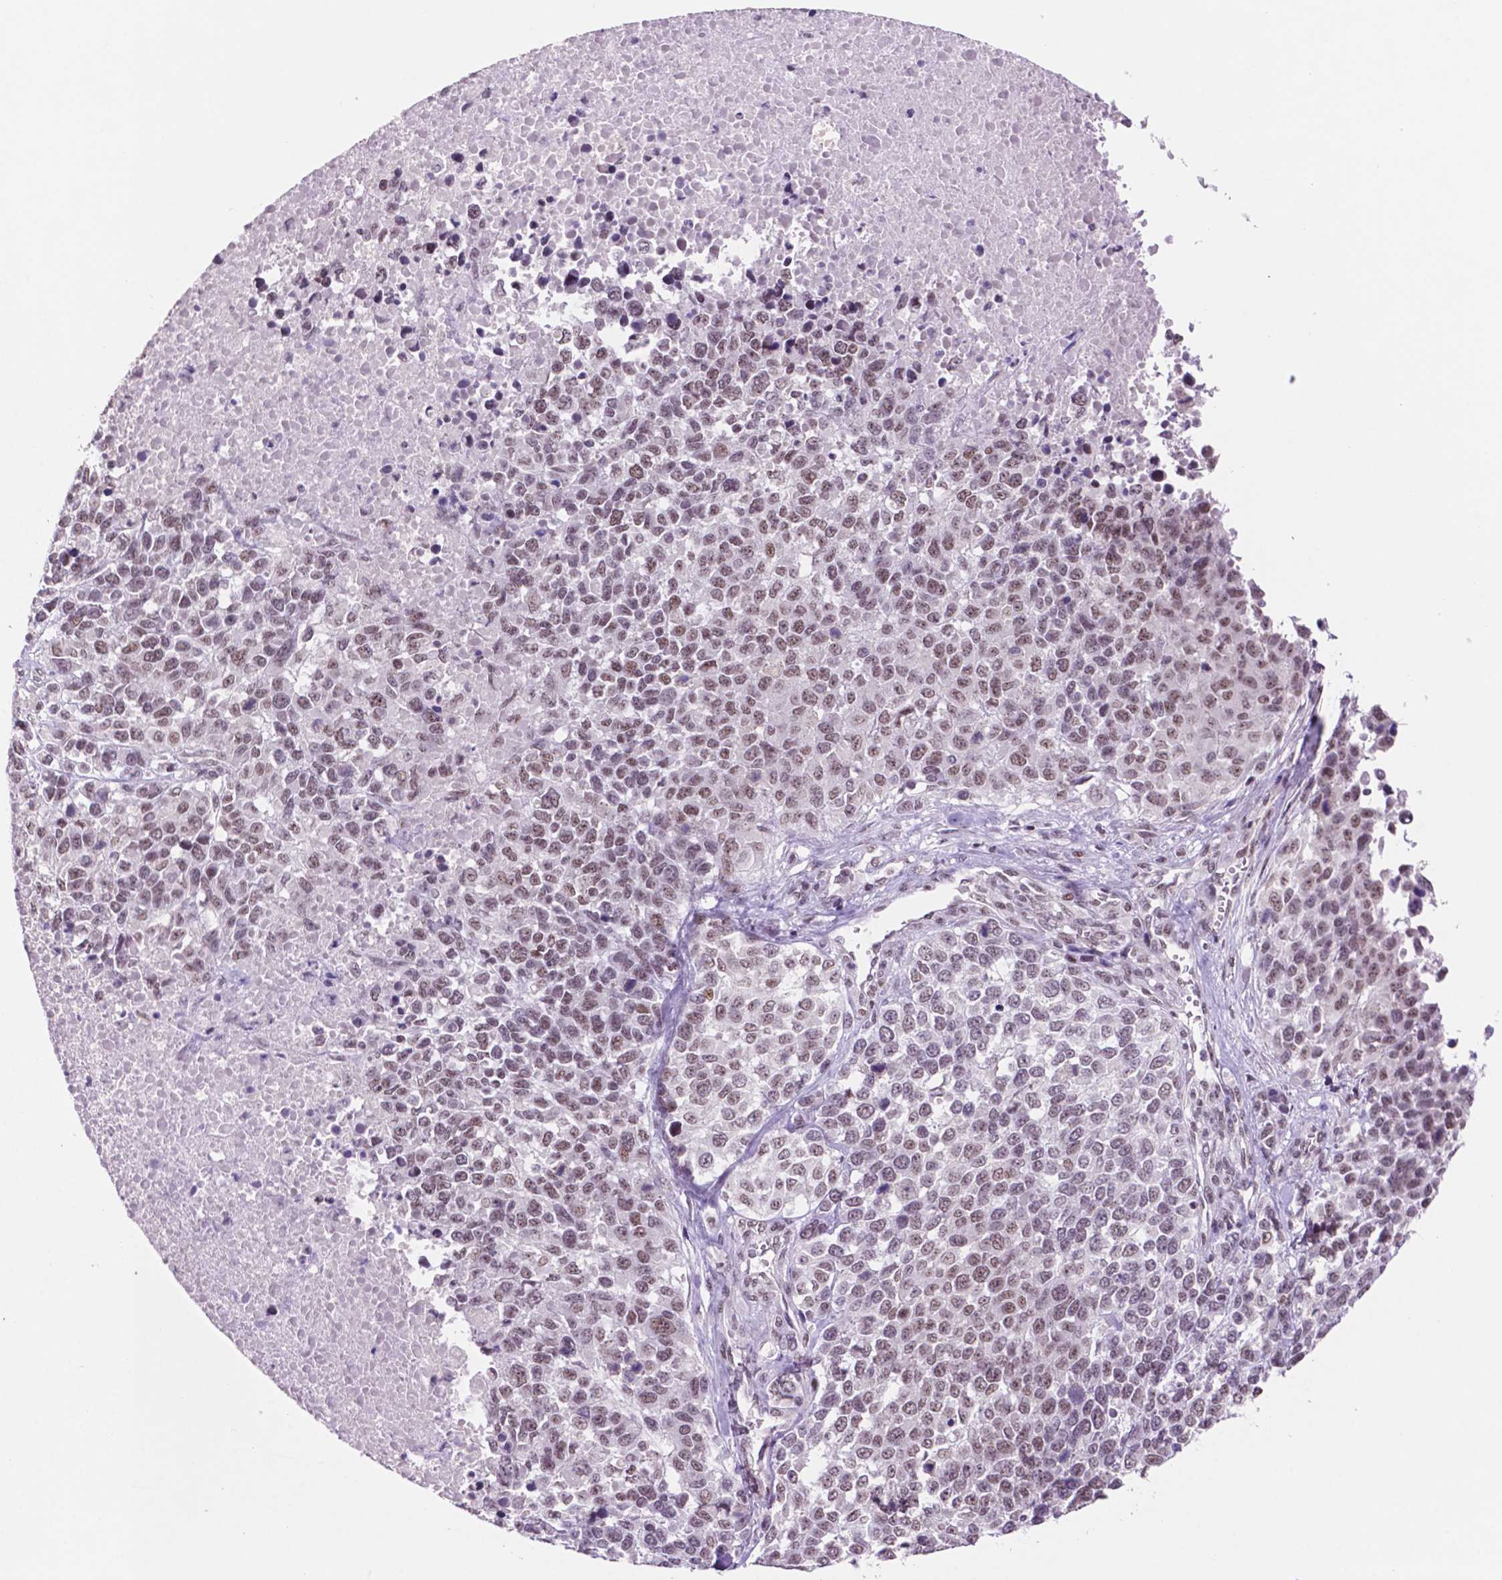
{"staining": {"intensity": "moderate", "quantity": ">75%", "location": "nuclear"}, "tissue": "melanoma", "cell_type": "Tumor cells", "image_type": "cancer", "snomed": [{"axis": "morphology", "description": "Malignant melanoma, Metastatic site"}, {"axis": "topography", "description": "Skin"}], "caption": "Human malignant melanoma (metastatic site) stained with a protein marker reveals moderate staining in tumor cells.", "gene": "NCOR1", "patient": {"sex": "male", "age": 84}}